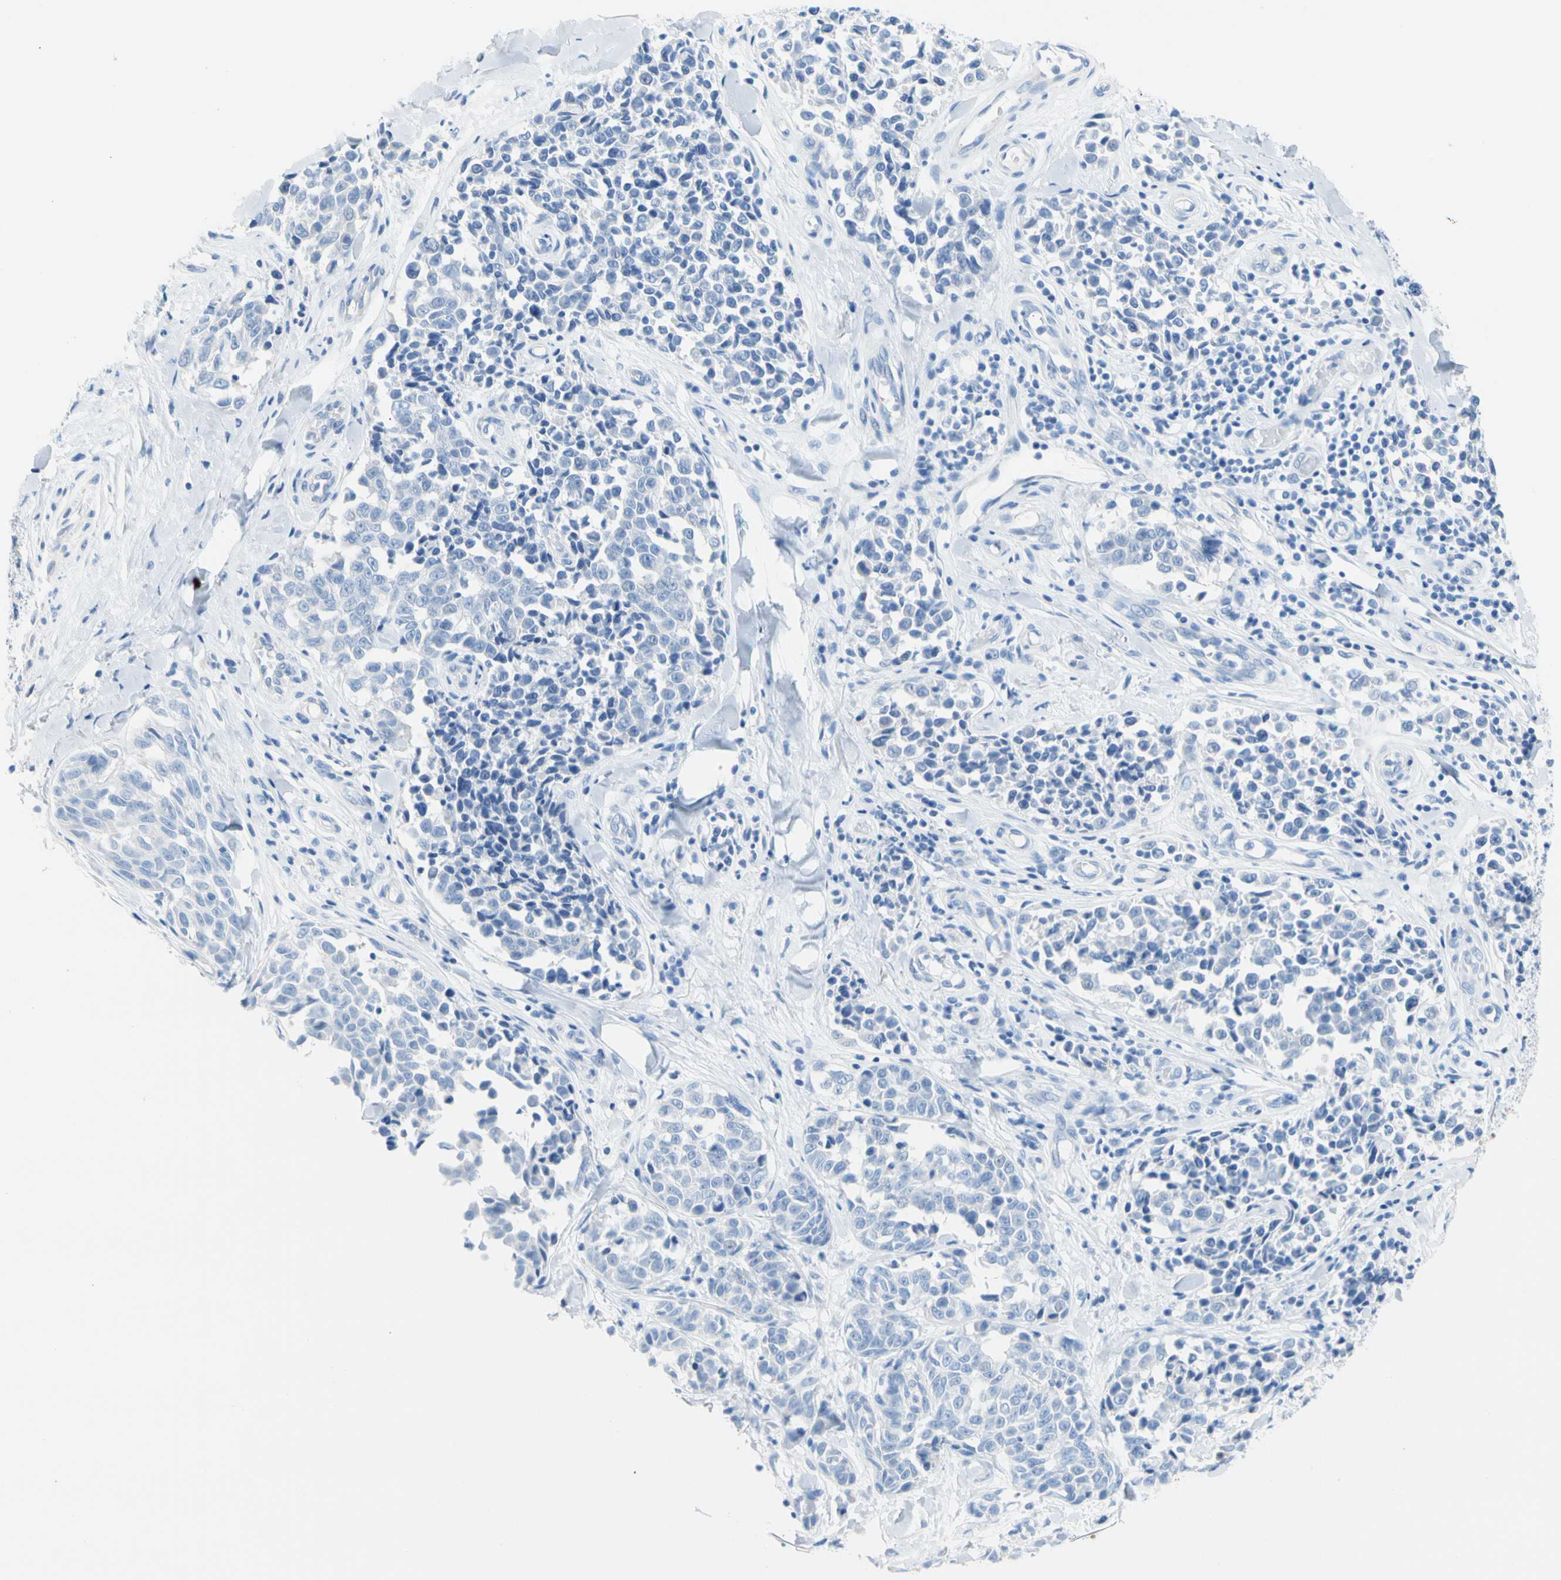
{"staining": {"intensity": "negative", "quantity": "none", "location": "none"}, "tissue": "melanoma", "cell_type": "Tumor cells", "image_type": "cancer", "snomed": [{"axis": "morphology", "description": "Malignant melanoma, NOS"}, {"axis": "topography", "description": "Skin"}], "caption": "Immunohistochemistry histopathology image of malignant melanoma stained for a protein (brown), which shows no expression in tumor cells.", "gene": "CEL", "patient": {"sex": "female", "age": 64}}